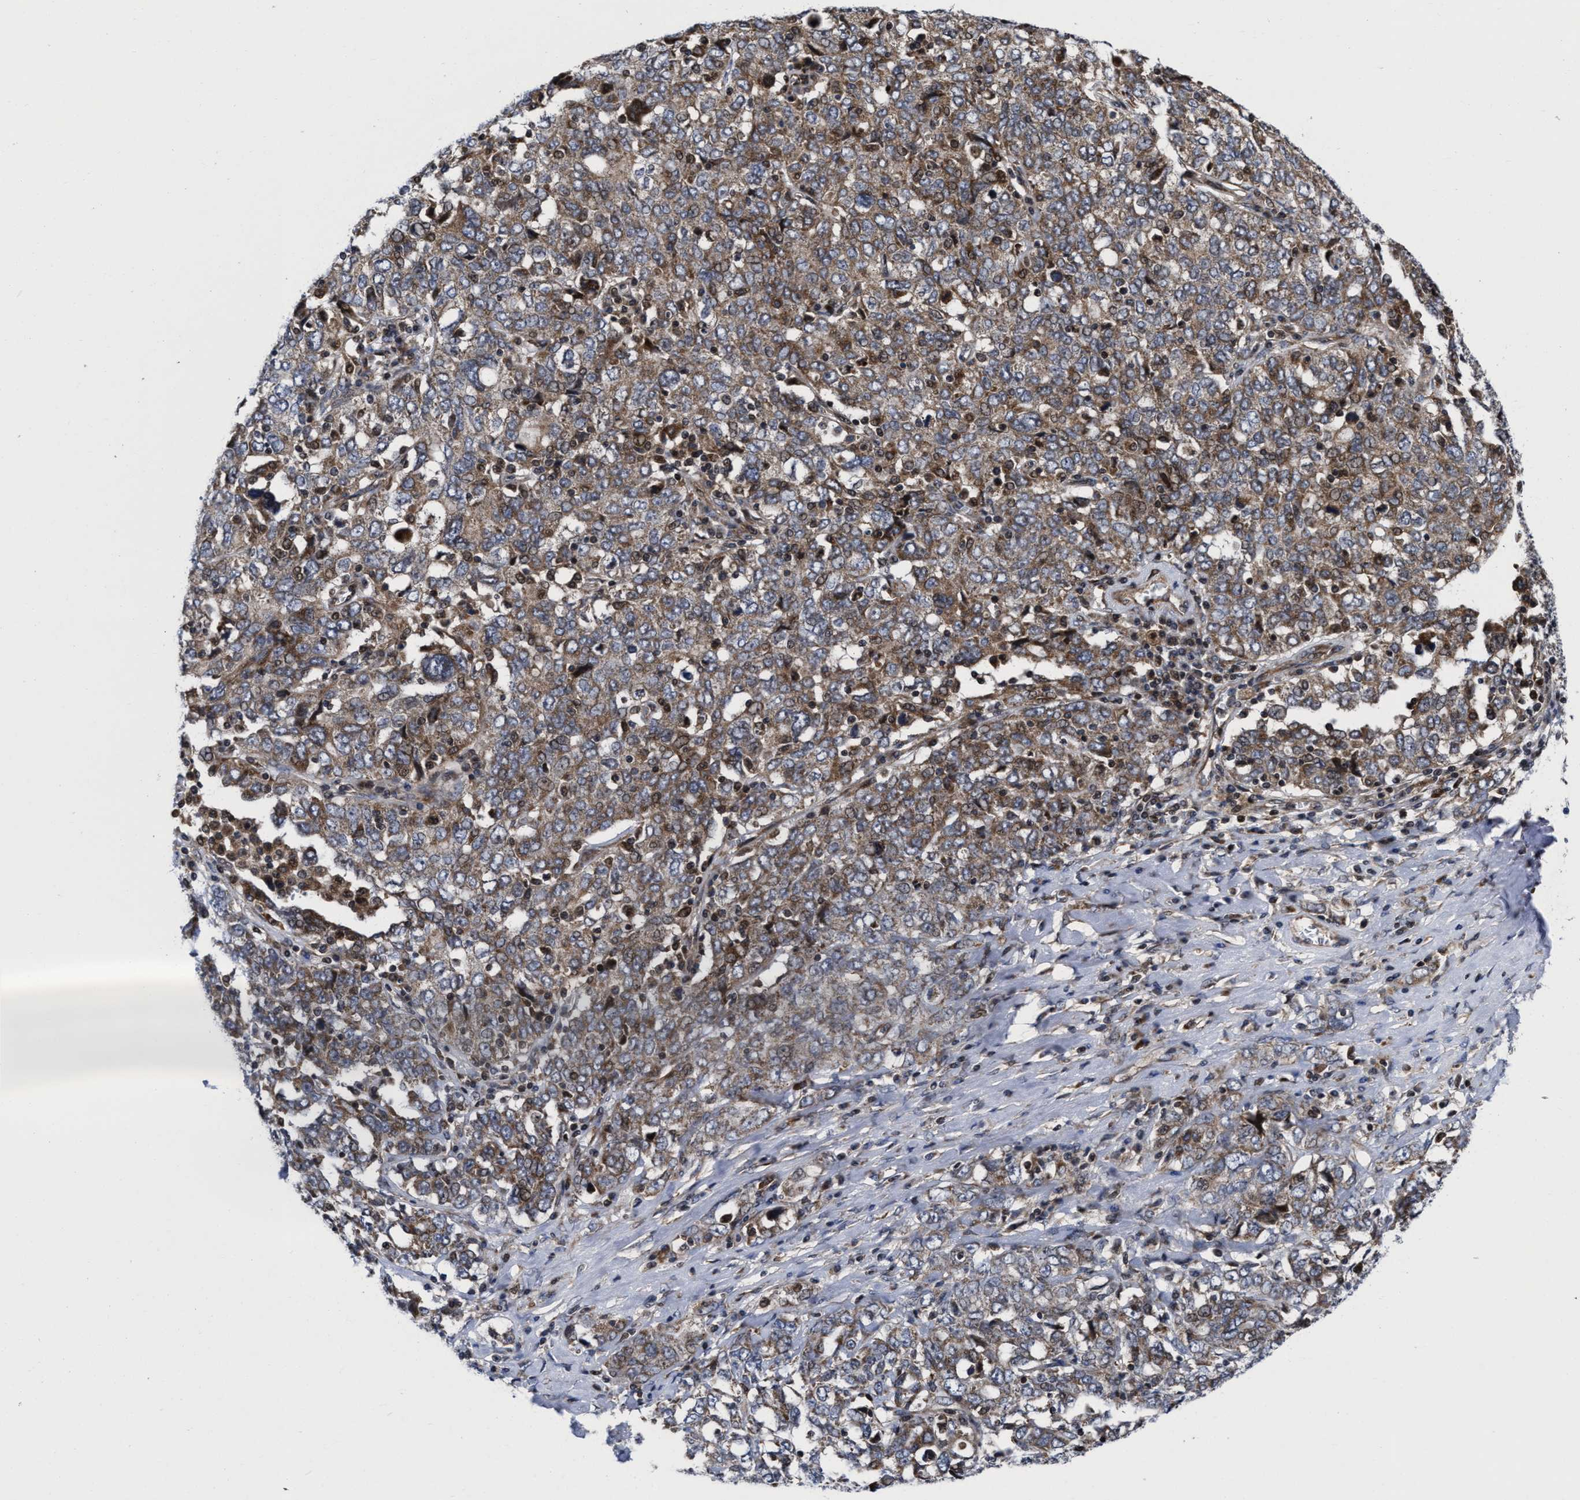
{"staining": {"intensity": "moderate", "quantity": ">75%", "location": "cytoplasmic/membranous"}, "tissue": "ovarian cancer", "cell_type": "Tumor cells", "image_type": "cancer", "snomed": [{"axis": "morphology", "description": "Carcinoma, endometroid"}, {"axis": "topography", "description": "Ovary"}], "caption": "The image exhibits immunohistochemical staining of ovarian endometroid carcinoma. There is moderate cytoplasmic/membranous staining is appreciated in approximately >75% of tumor cells. (DAB = brown stain, brightfield microscopy at high magnification).", "gene": "MRPL50", "patient": {"sex": "female", "age": 62}}